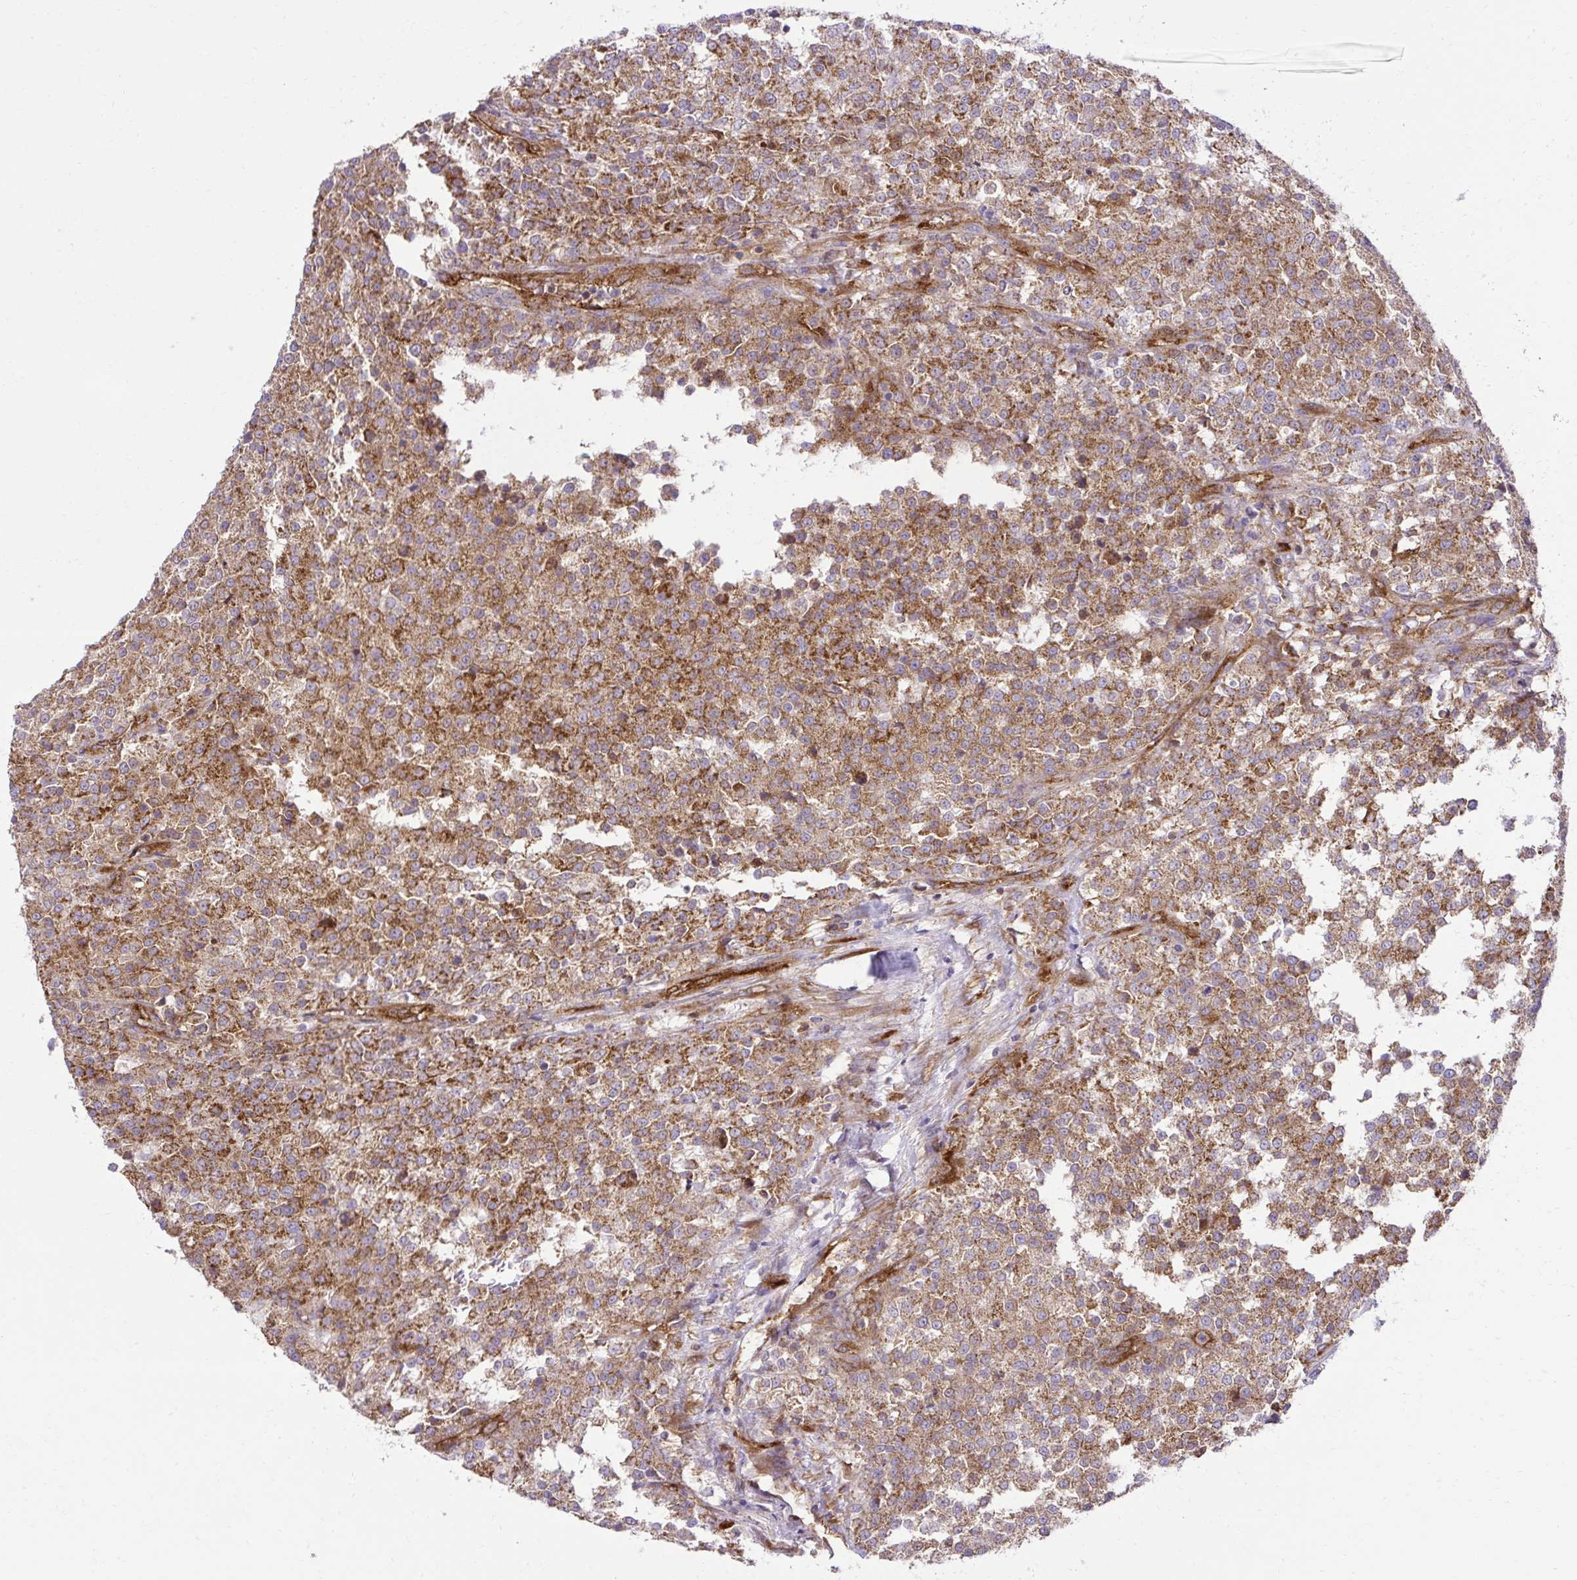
{"staining": {"intensity": "moderate", "quantity": ">75%", "location": "cytoplasmic/membranous"}, "tissue": "testis cancer", "cell_type": "Tumor cells", "image_type": "cancer", "snomed": [{"axis": "morphology", "description": "Seminoma, NOS"}, {"axis": "topography", "description": "Testis"}], "caption": "This is a histology image of immunohistochemistry (IHC) staining of seminoma (testis), which shows moderate positivity in the cytoplasmic/membranous of tumor cells.", "gene": "LIMS1", "patient": {"sex": "male", "age": 59}}